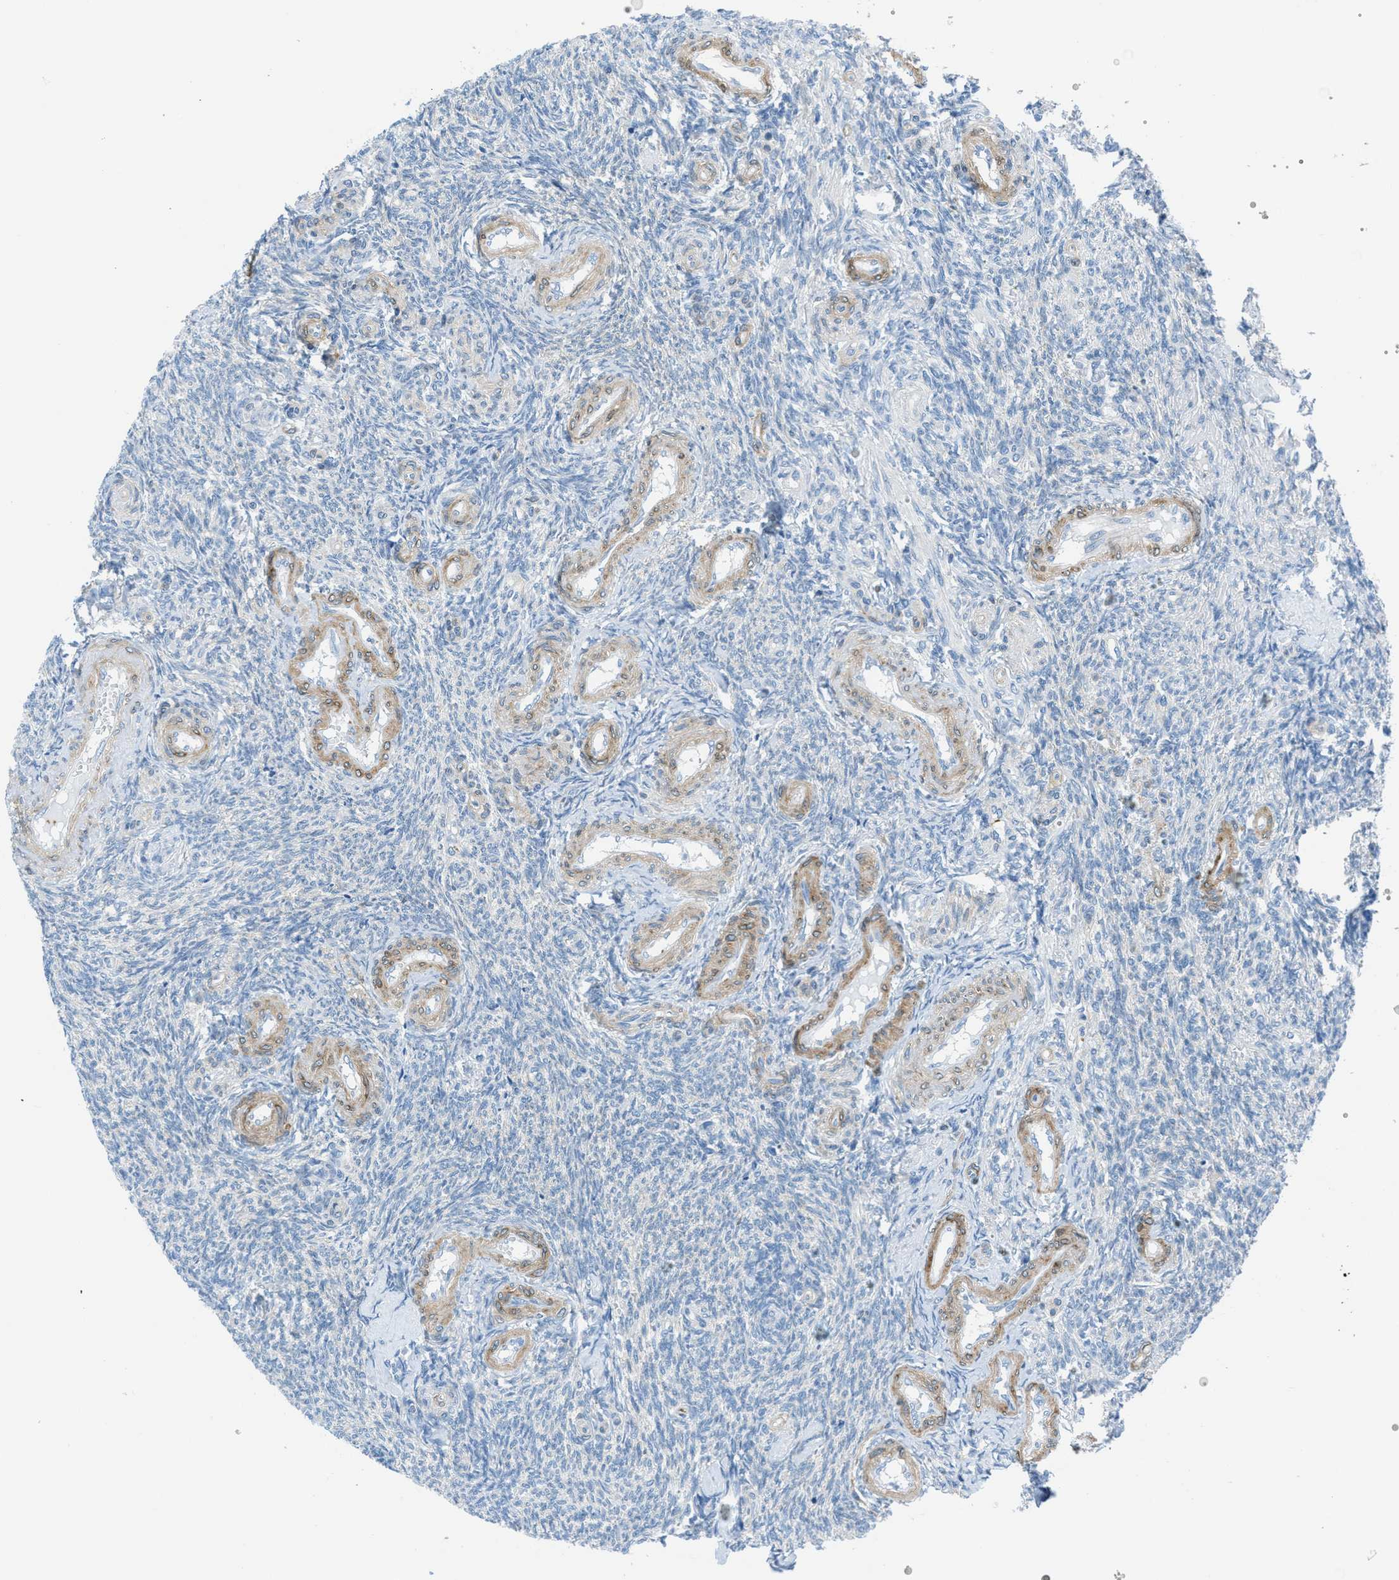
{"staining": {"intensity": "moderate", "quantity": "<25%", "location": "cytoplasmic/membranous"}, "tissue": "ovary", "cell_type": "Ovarian stroma cells", "image_type": "normal", "snomed": [{"axis": "morphology", "description": "Normal tissue, NOS"}, {"axis": "topography", "description": "Ovary"}], "caption": "The micrograph demonstrates immunohistochemical staining of unremarkable ovary. There is moderate cytoplasmic/membranous positivity is seen in approximately <25% of ovarian stroma cells.", "gene": "MAPRE2", "patient": {"sex": "female", "age": 41}}